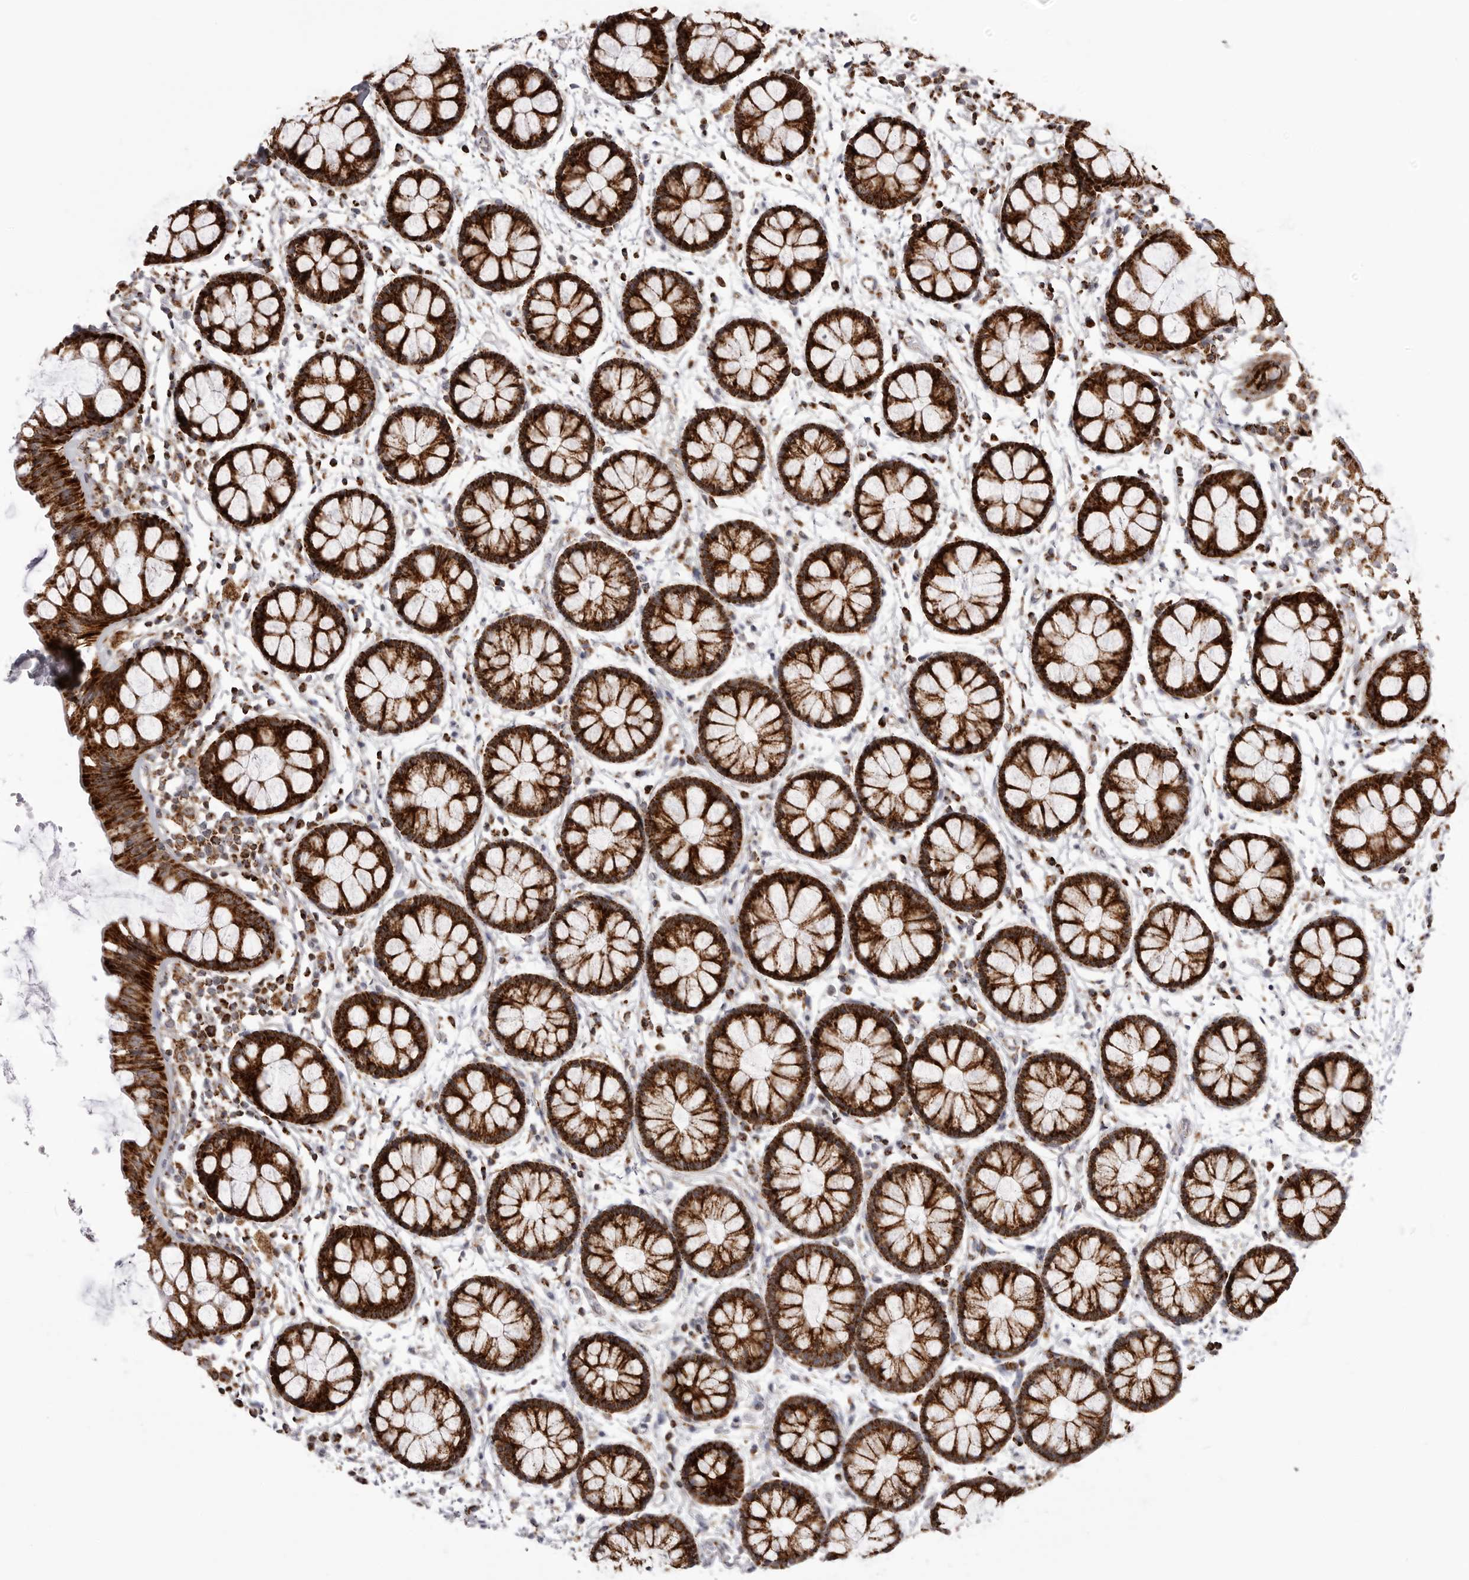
{"staining": {"intensity": "strong", "quantity": ">75%", "location": "cytoplasmic/membranous"}, "tissue": "rectum", "cell_type": "Glandular cells", "image_type": "normal", "snomed": [{"axis": "morphology", "description": "Normal tissue, NOS"}, {"axis": "topography", "description": "Rectum"}], "caption": "Unremarkable rectum exhibits strong cytoplasmic/membranous staining in about >75% of glandular cells Immunohistochemistry stains the protein of interest in brown and the nuclei are stained blue..", "gene": "TUFM", "patient": {"sex": "female", "age": 66}}